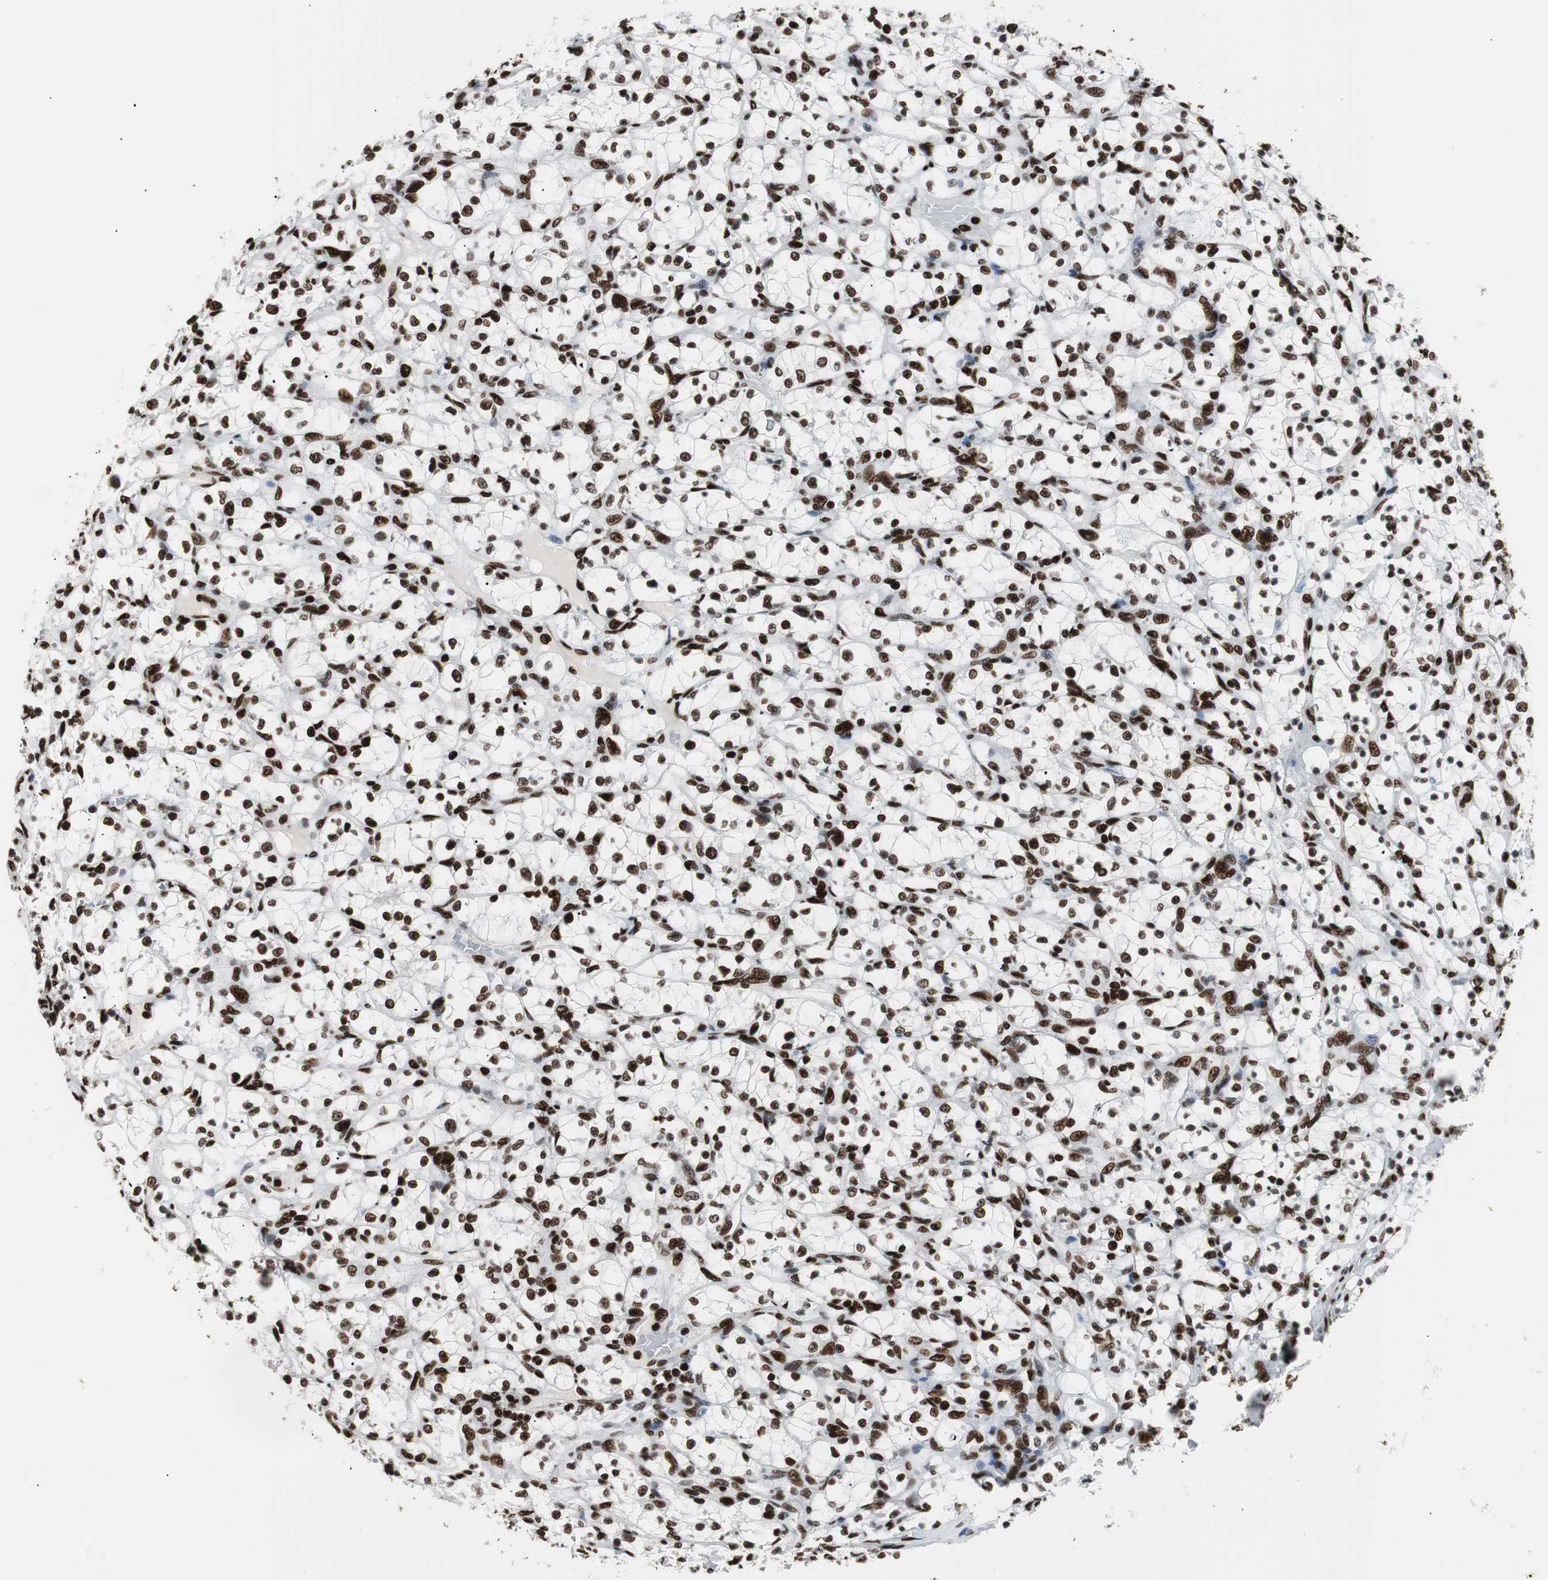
{"staining": {"intensity": "strong", "quantity": ">75%", "location": "nuclear"}, "tissue": "renal cancer", "cell_type": "Tumor cells", "image_type": "cancer", "snomed": [{"axis": "morphology", "description": "Adenocarcinoma, NOS"}, {"axis": "topography", "description": "Kidney"}], "caption": "Human renal adenocarcinoma stained with a brown dye reveals strong nuclear positive positivity in approximately >75% of tumor cells.", "gene": "MTA2", "patient": {"sex": "female", "age": 69}}